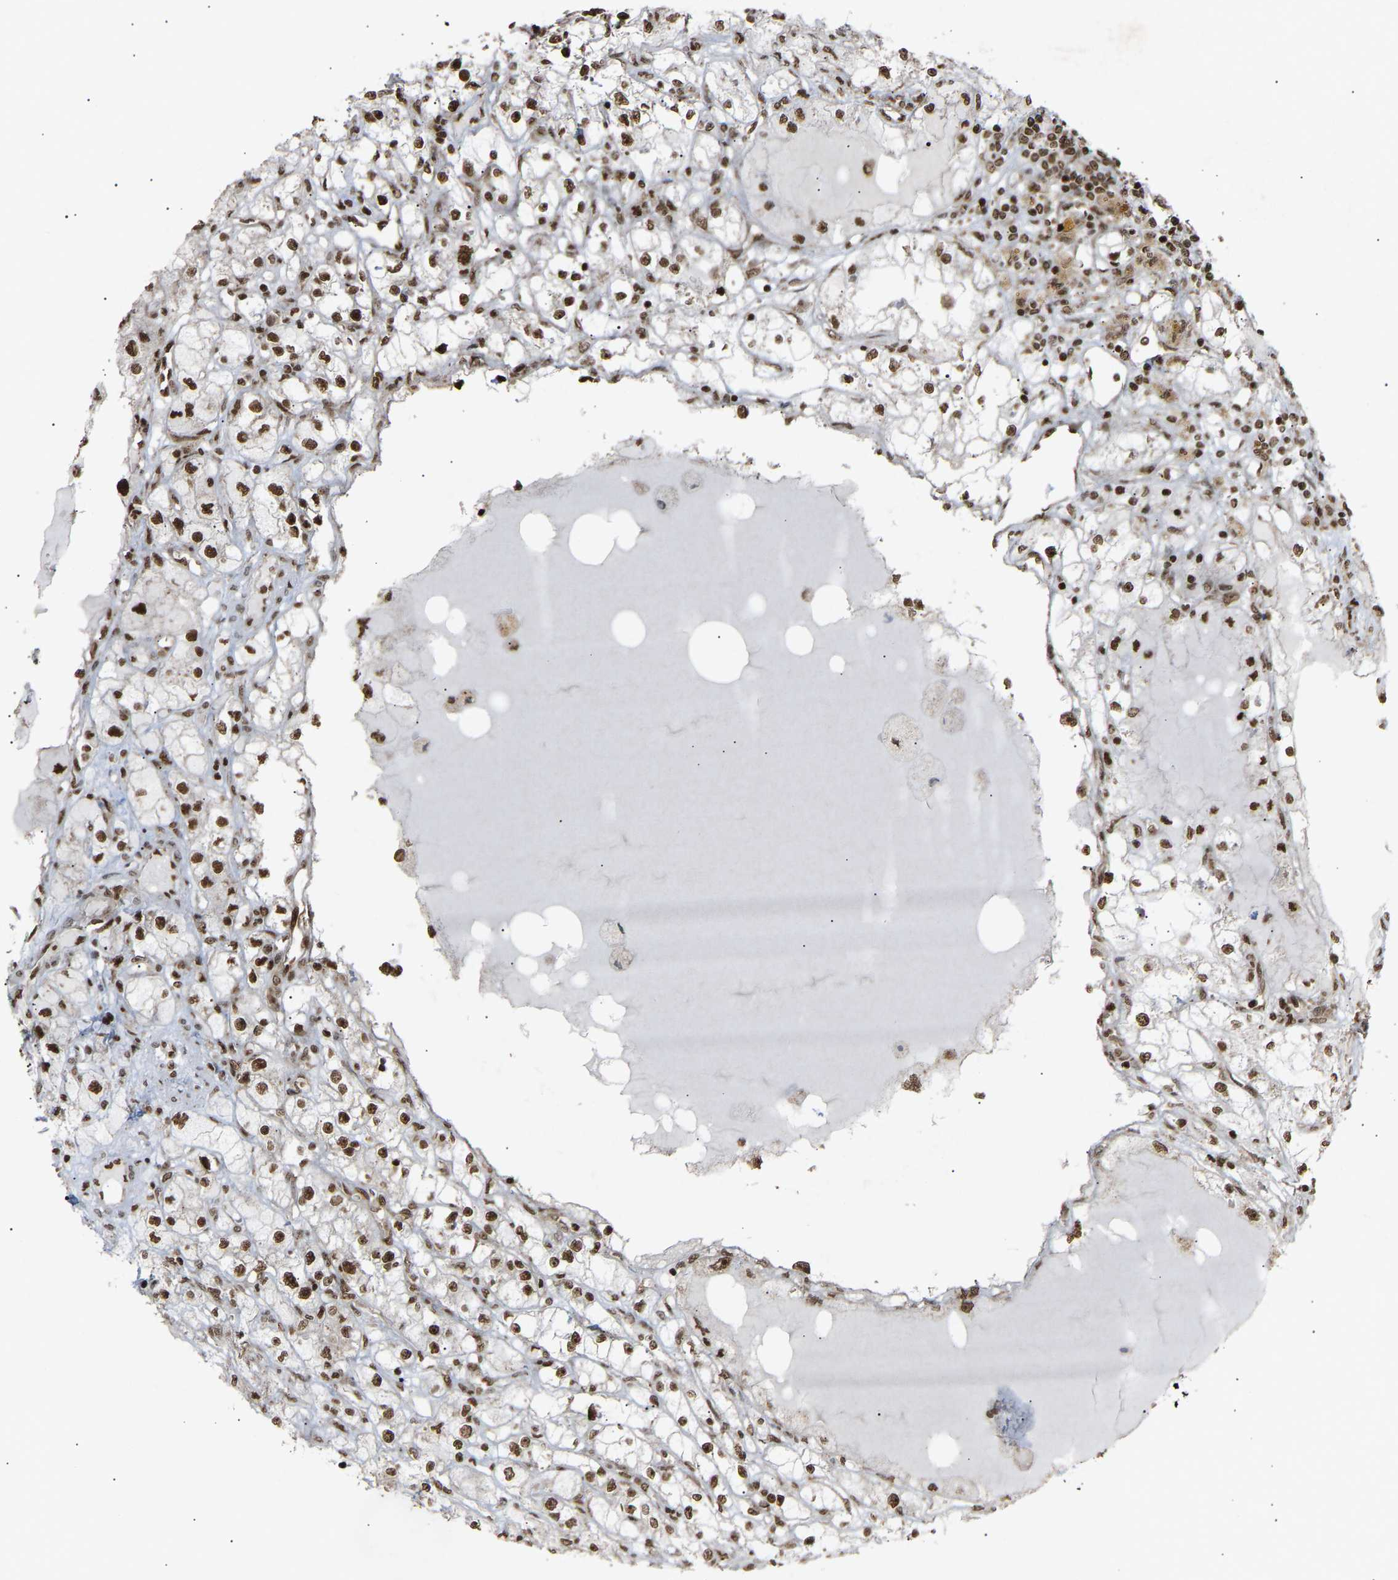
{"staining": {"intensity": "strong", "quantity": ">75%", "location": "nuclear"}, "tissue": "renal cancer", "cell_type": "Tumor cells", "image_type": "cancer", "snomed": [{"axis": "morphology", "description": "Adenocarcinoma, NOS"}, {"axis": "topography", "description": "Kidney"}], "caption": "Immunohistochemistry of renal adenocarcinoma displays high levels of strong nuclear expression in about >75% of tumor cells.", "gene": "ALYREF", "patient": {"sex": "male", "age": 56}}